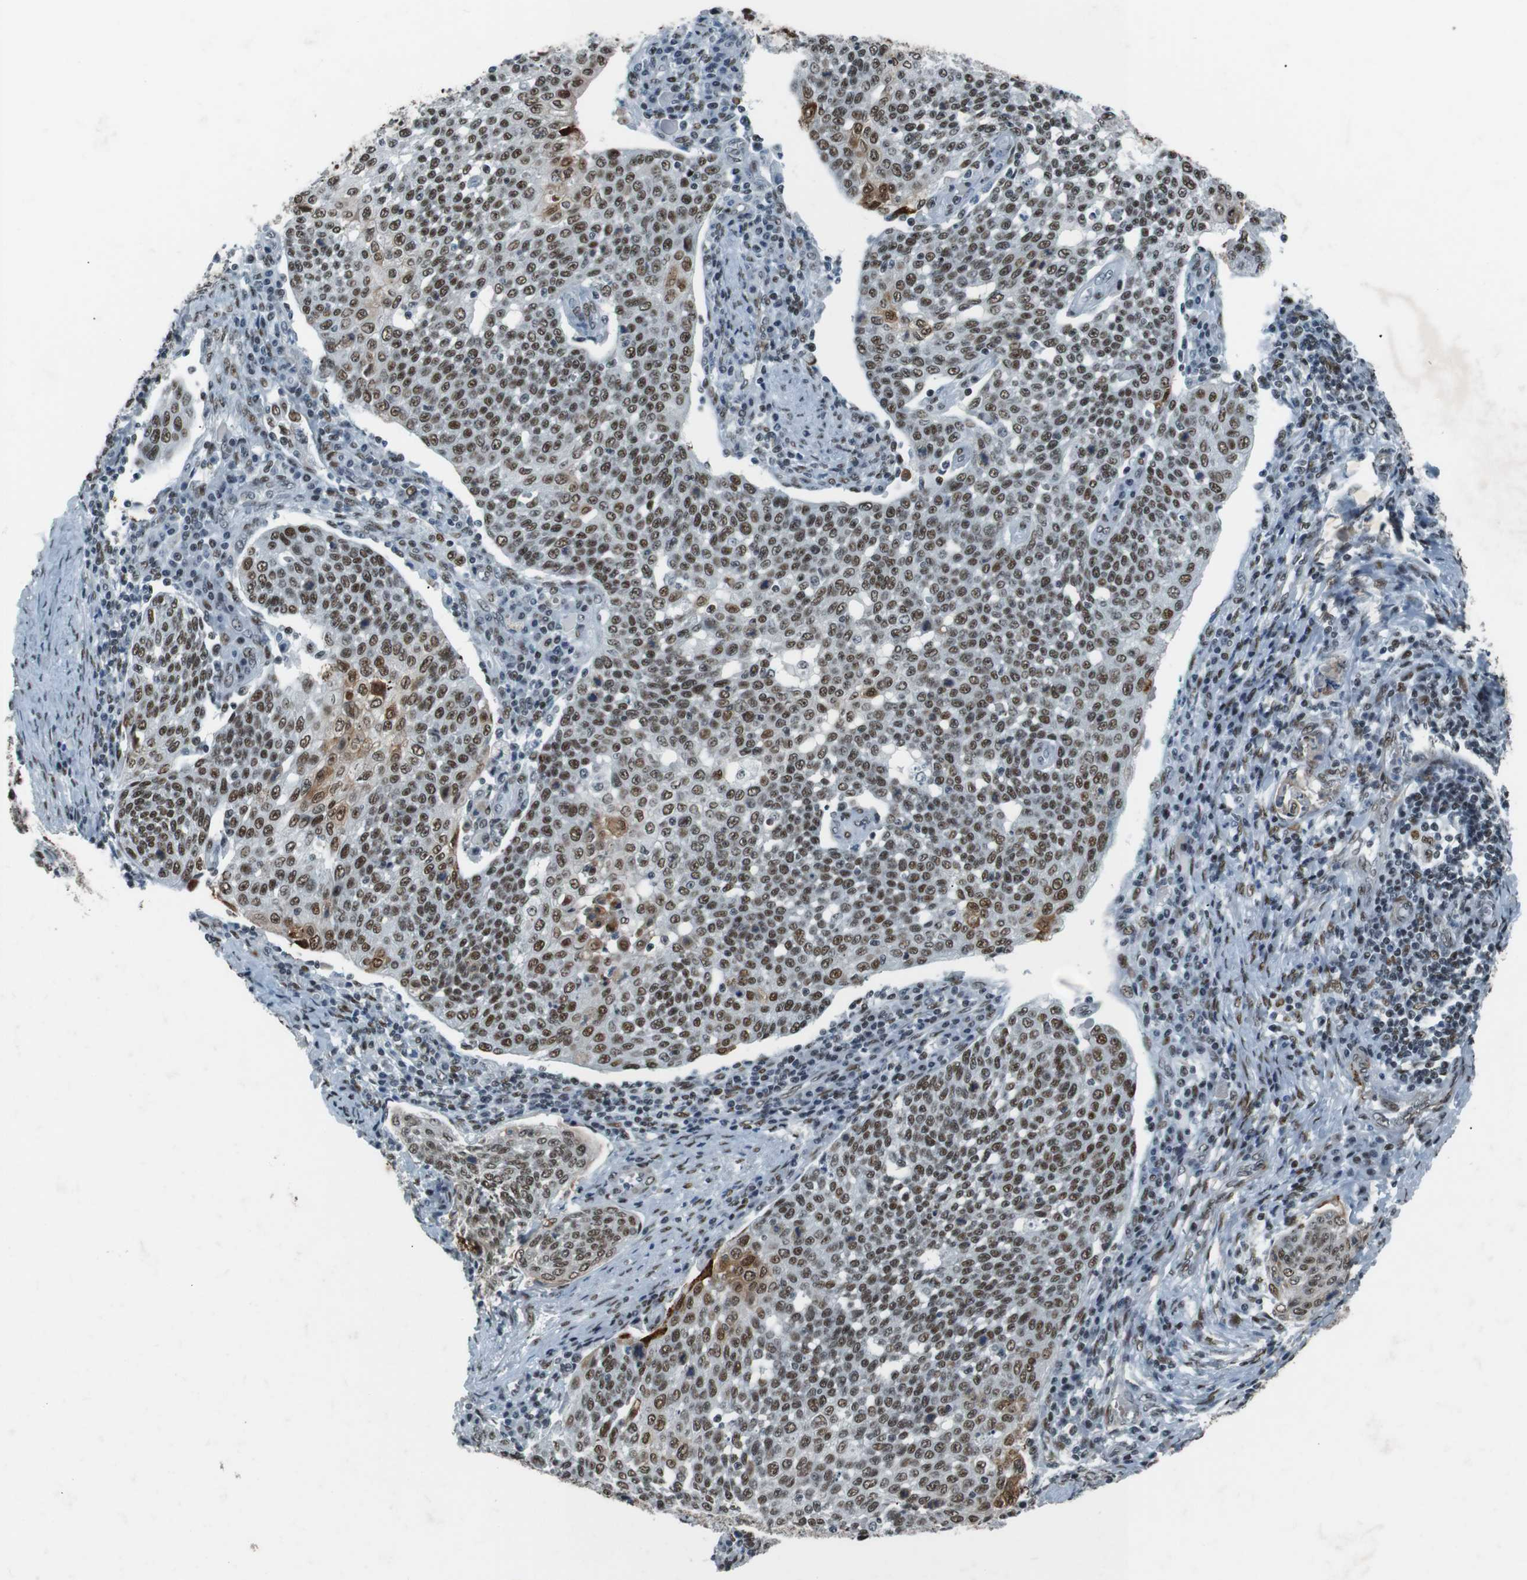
{"staining": {"intensity": "moderate", "quantity": ">75%", "location": "nuclear"}, "tissue": "cervical cancer", "cell_type": "Tumor cells", "image_type": "cancer", "snomed": [{"axis": "morphology", "description": "Squamous cell carcinoma, NOS"}, {"axis": "topography", "description": "Cervix"}], "caption": "There is medium levels of moderate nuclear positivity in tumor cells of cervical cancer, as demonstrated by immunohistochemical staining (brown color).", "gene": "HEXIM1", "patient": {"sex": "female", "age": 34}}